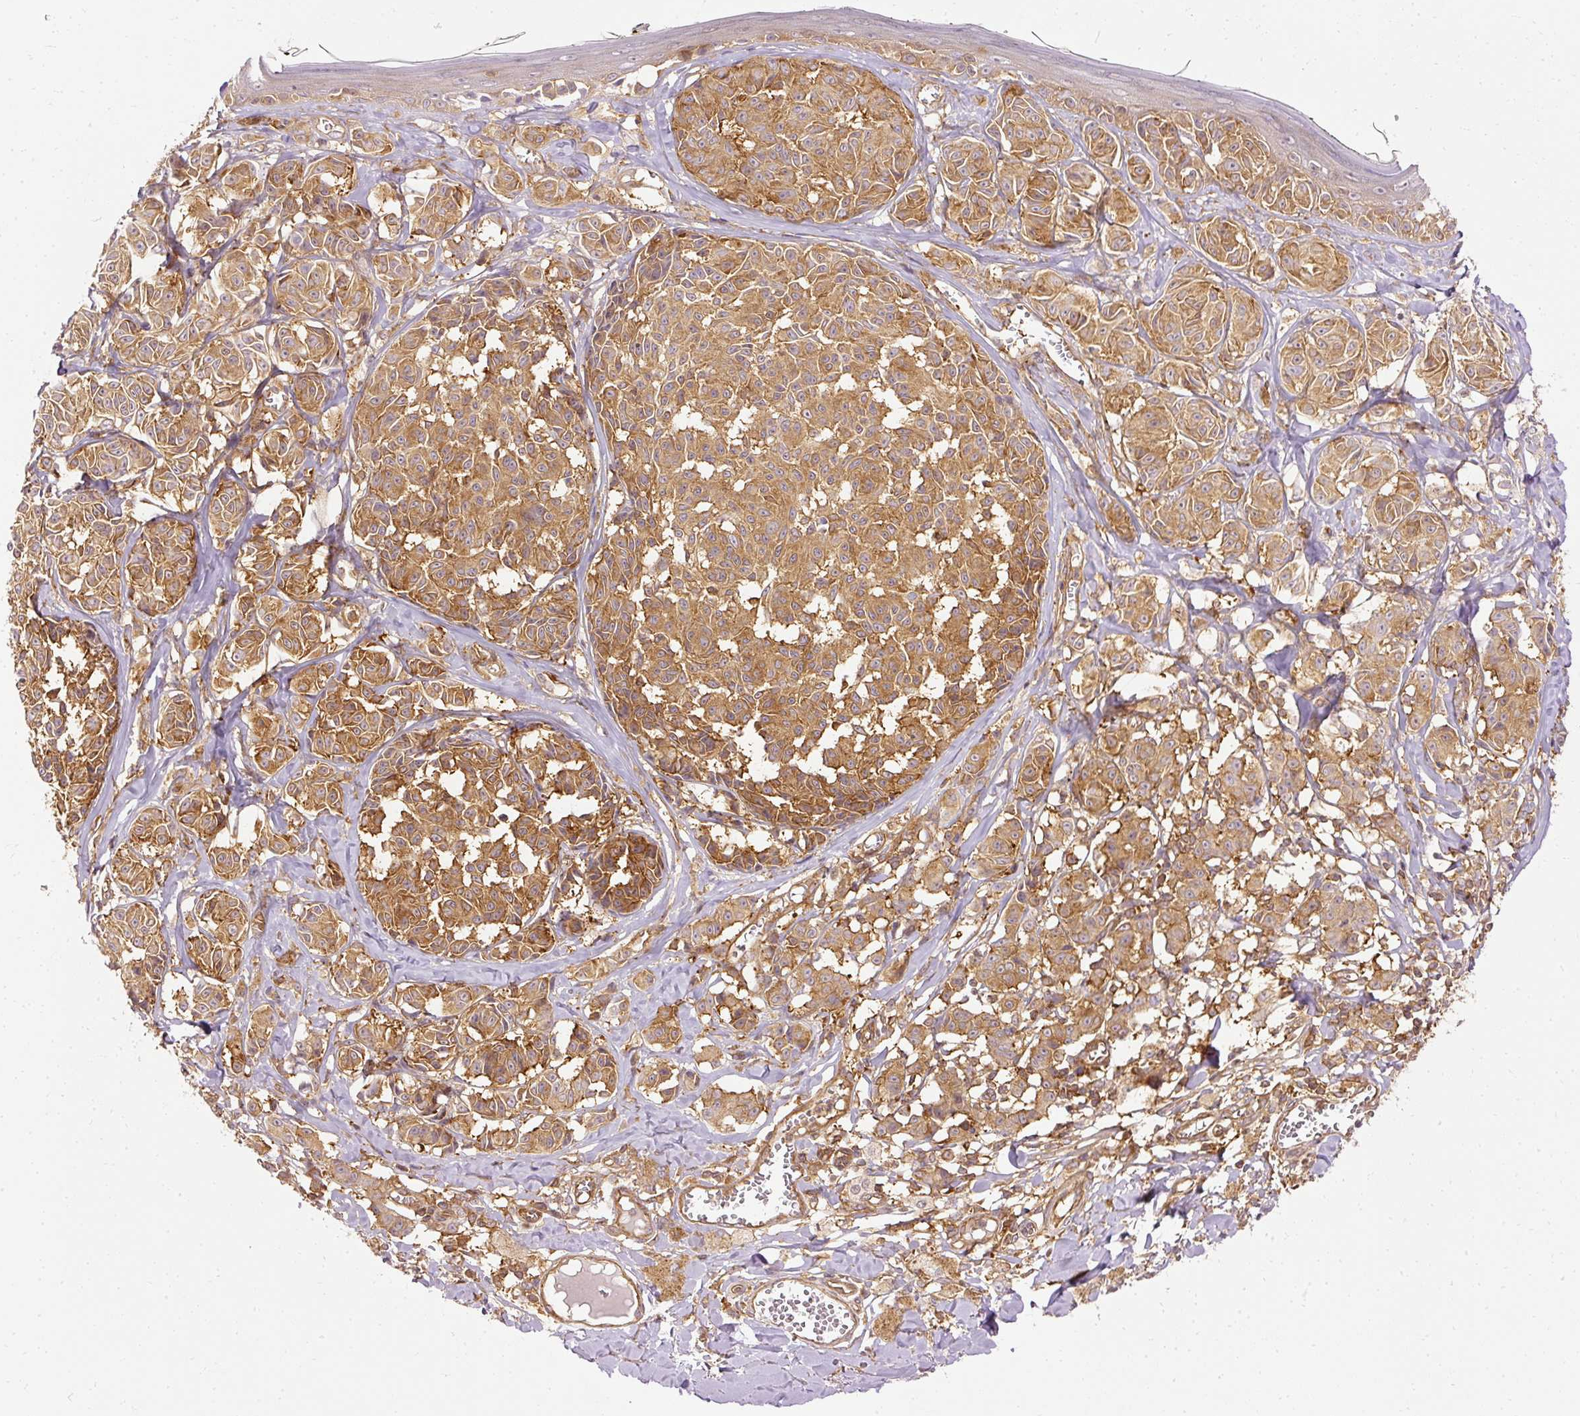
{"staining": {"intensity": "moderate", "quantity": ">75%", "location": "cytoplasmic/membranous"}, "tissue": "melanoma", "cell_type": "Tumor cells", "image_type": "cancer", "snomed": [{"axis": "morphology", "description": "Malignant melanoma, NOS"}, {"axis": "topography", "description": "Skin"}], "caption": "An immunohistochemistry photomicrograph of neoplastic tissue is shown. Protein staining in brown shows moderate cytoplasmic/membranous positivity in melanoma within tumor cells. (Brightfield microscopy of DAB IHC at high magnification).", "gene": "ARMH3", "patient": {"sex": "female", "age": 43}}